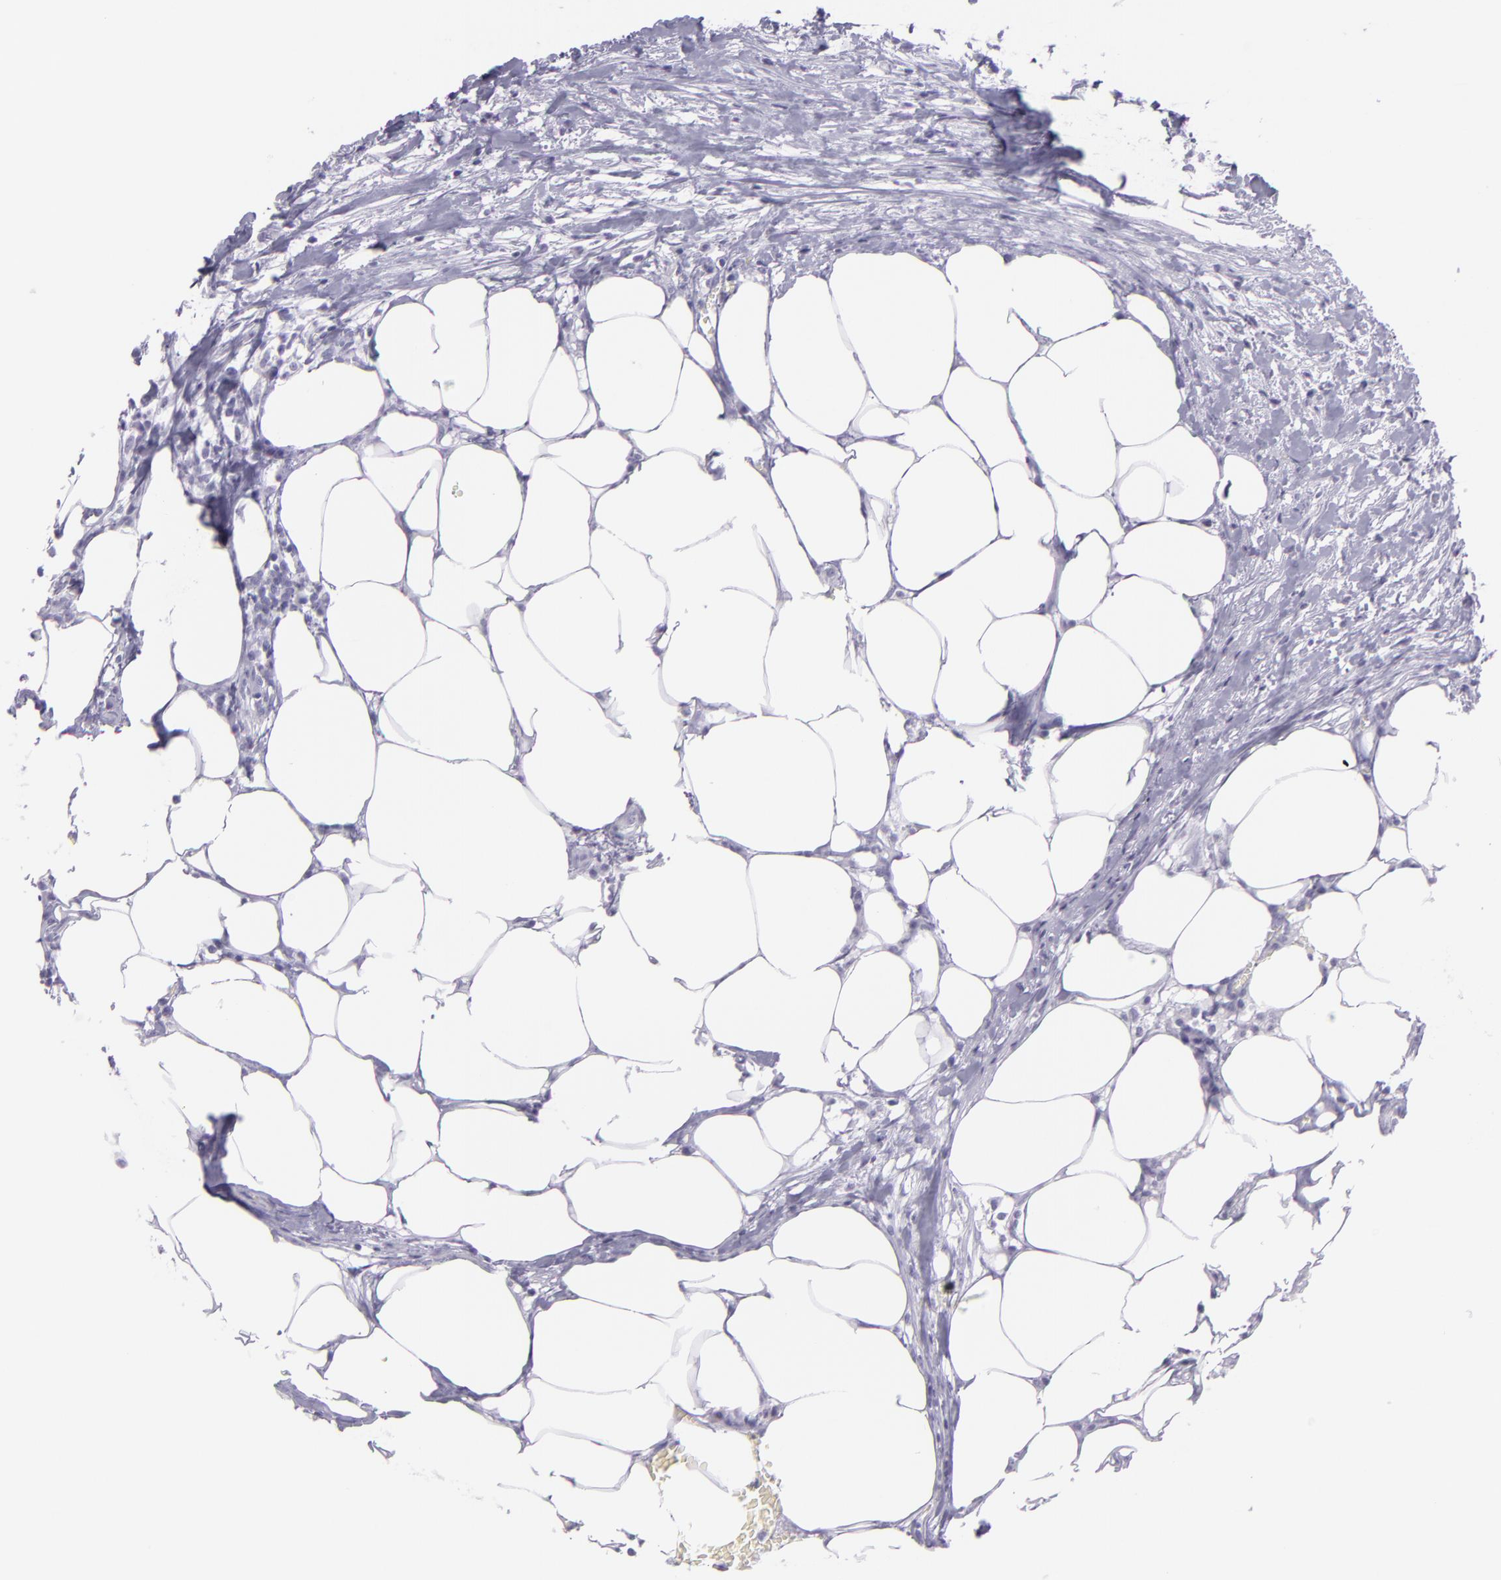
{"staining": {"intensity": "negative", "quantity": "none", "location": "none"}, "tissue": "colorectal cancer", "cell_type": "Tumor cells", "image_type": "cancer", "snomed": [{"axis": "morphology", "description": "Adenocarcinoma, NOS"}, {"axis": "topography", "description": "Colon"}], "caption": "IHC photomicrograph of neoplastic tissue: human colorectal cancer stained with DAB exhibits no significant protein expression in tumor cells.", "gene": "MUC6", "patient": {"sex": "male", "age": 55}}